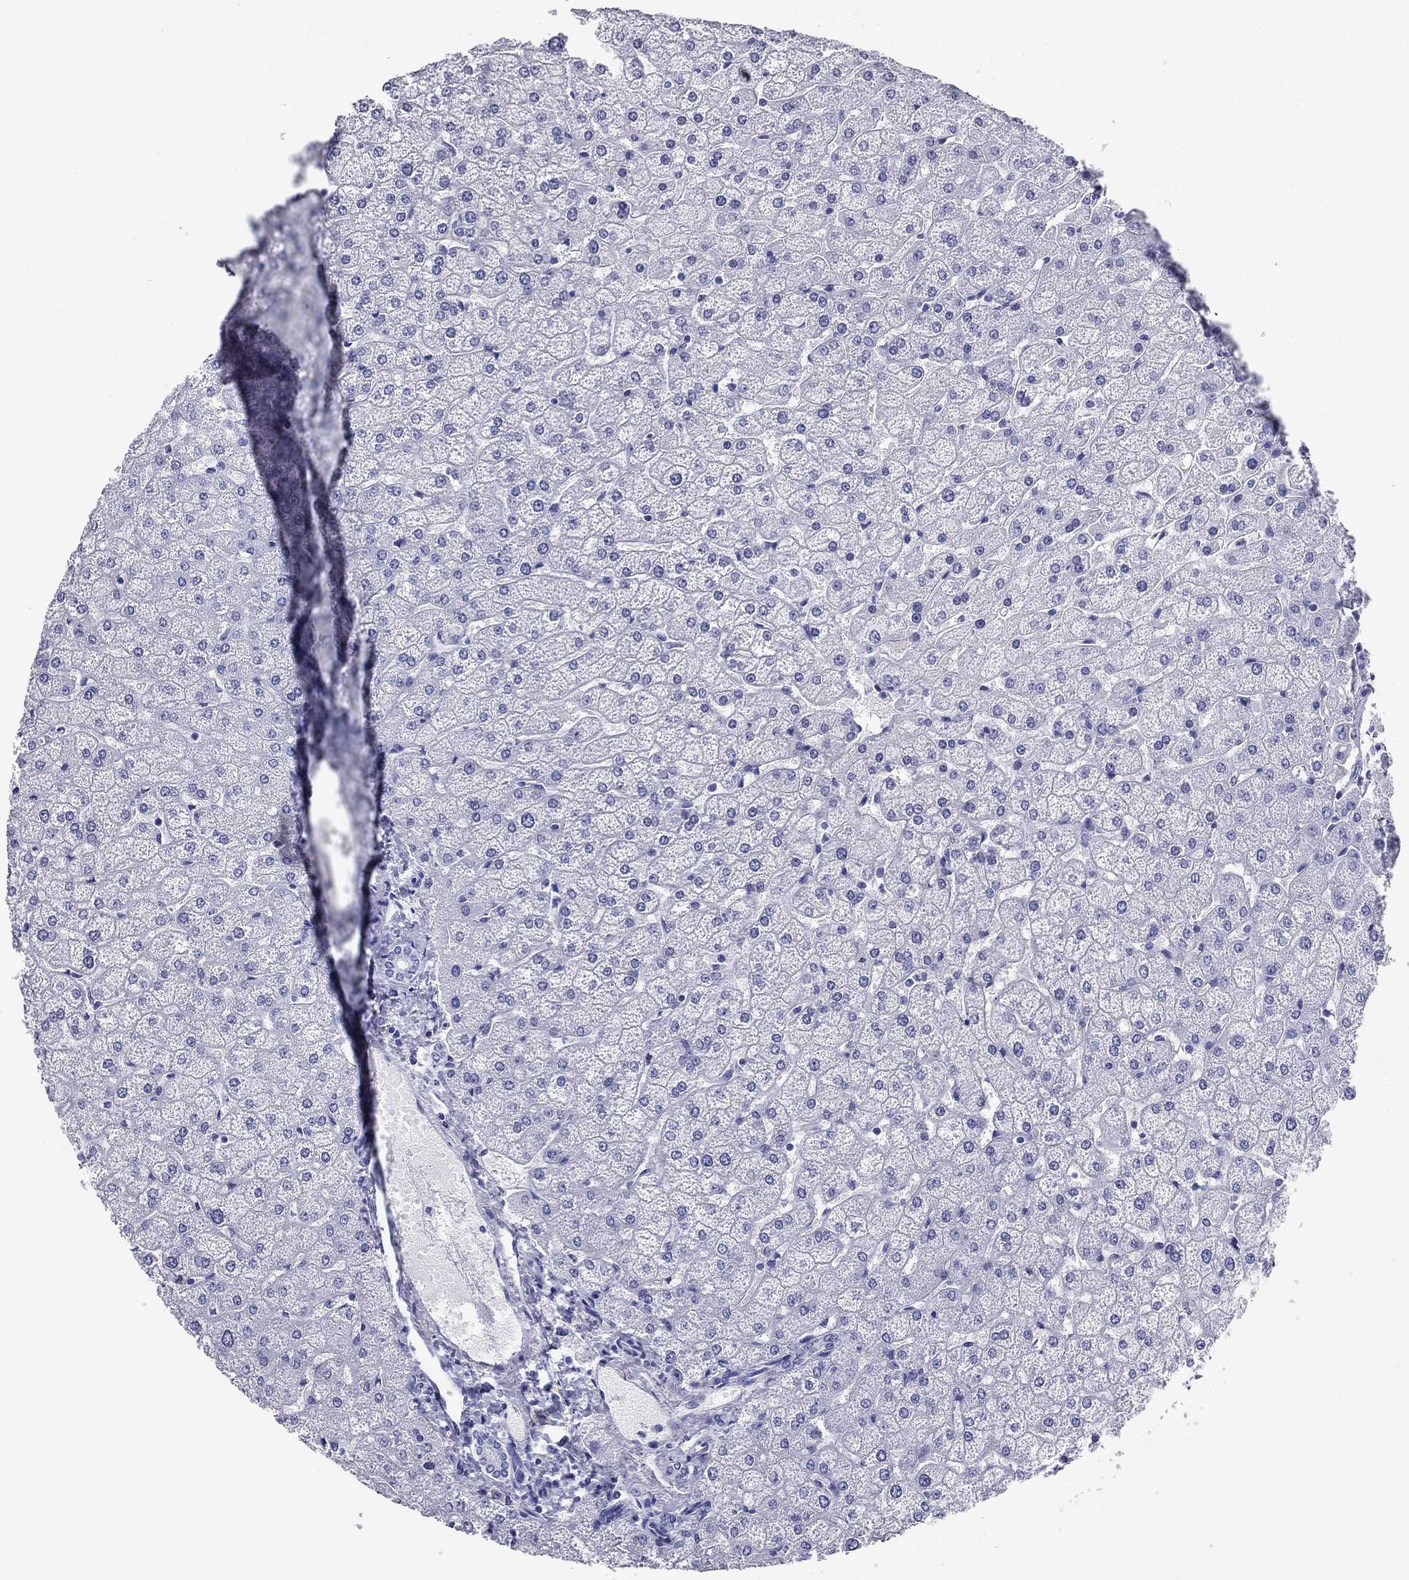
{"staining": {"intensity": "negative", "quantity": "none", "location": "none"}, "tissue": "liver", "cell_type": "Cholangiocytes", "image_type": "normal", "snomed": [{"axis": "morphology", "description": "Normal tissue, NOS"}, {"axis": "topography", "description": "Liver"}], "caption": "This is a photomicrograph of immunohistochemistry staining of unremarkable liver, which shows no staining in cholangiocytes.", "gene": "NPPA", "patient": {"sex": "female", "age": 32}}